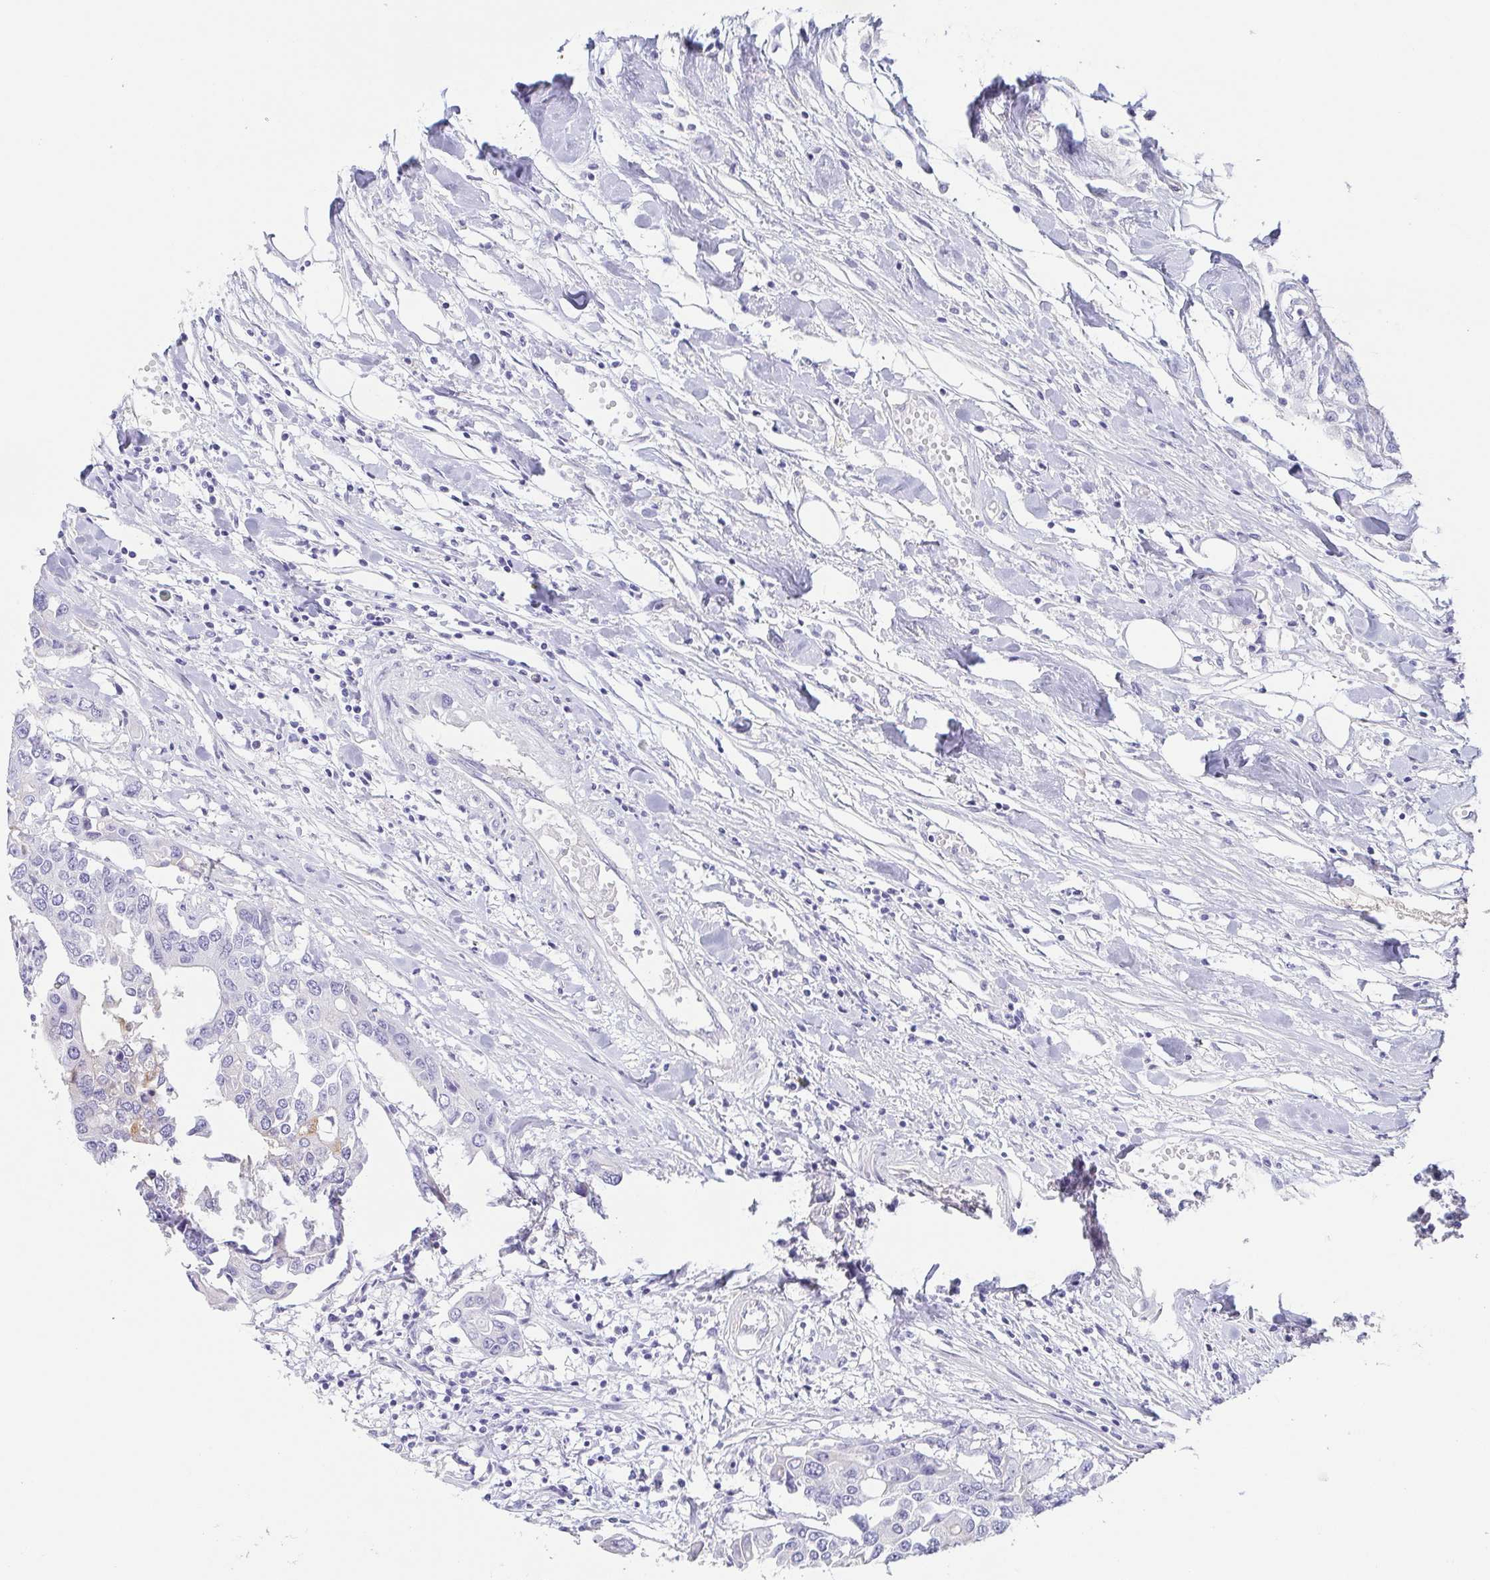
{"staining": {"intensity": "moderate", "quantity": "<25%", "location": "cytoplasmic/membranous"}, "tissue": "colorectal cancer", "cell_type": "Tumor cells", "image_type": "cancer", "snomed": [{"axis": "morphology", "description": "Adenocarcinoma, NOS"}, {"axis": "topography", "description": "Colon"}], "caption": "Immunohistochemistry staining of colorectal adenocarcinoma, which demonstrates low levels of moderate cytoplasmic/membranous staining in approximately <25% of tumor cells indicating moderate cytoplasmic/membranous protein expression. The staining was performed using DAB (3,3'-diaminobenzidine) (brown) for protein detection and nuclei were counterstained in hematoxylin (blue).", "gene": "PRR4", "patient": {"sex": "male", "age": 77}}